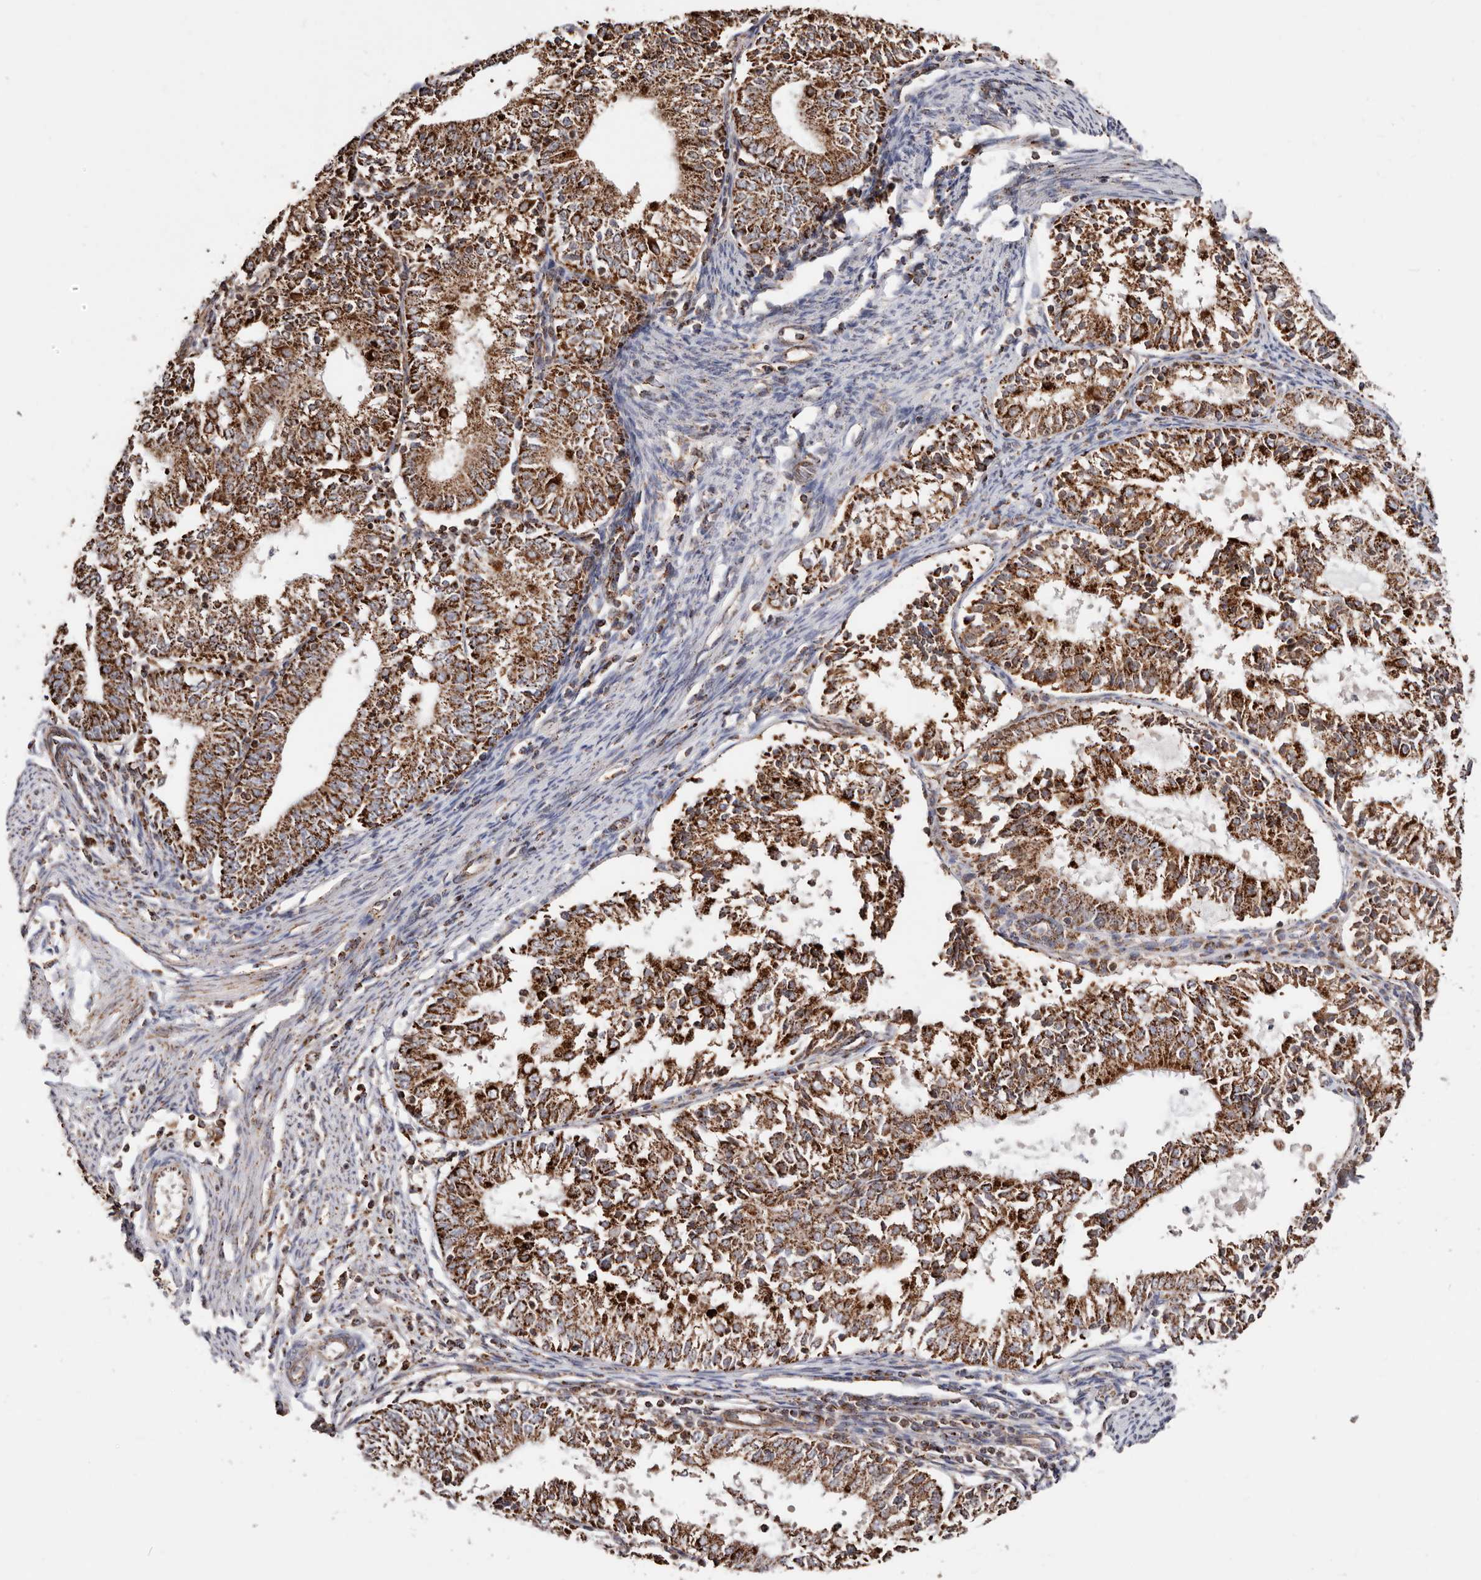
{"staining": {"intensity": "strong", "quantity": ">75%", "location": "cytoplasmic/membranous"}, "tissue": "endometrial cancer", "cell_type": "Tumor cells", "image_type": "cancer", "snomed": [{"axis": "morphology", "description": "Adenocarcinoma, NOS"}, {"axis": "topography", "description": "Endometrium"}], "caption": "Immunohistochemical staining of human endometrial cancer demonstrates high levels of strong cytoplasmic/membranous expression in approximately >75% of tumor cells. Nuclei are stained in blue.", "gene": "PRKACB", "patient": {"sex": "female", "age": 57}}